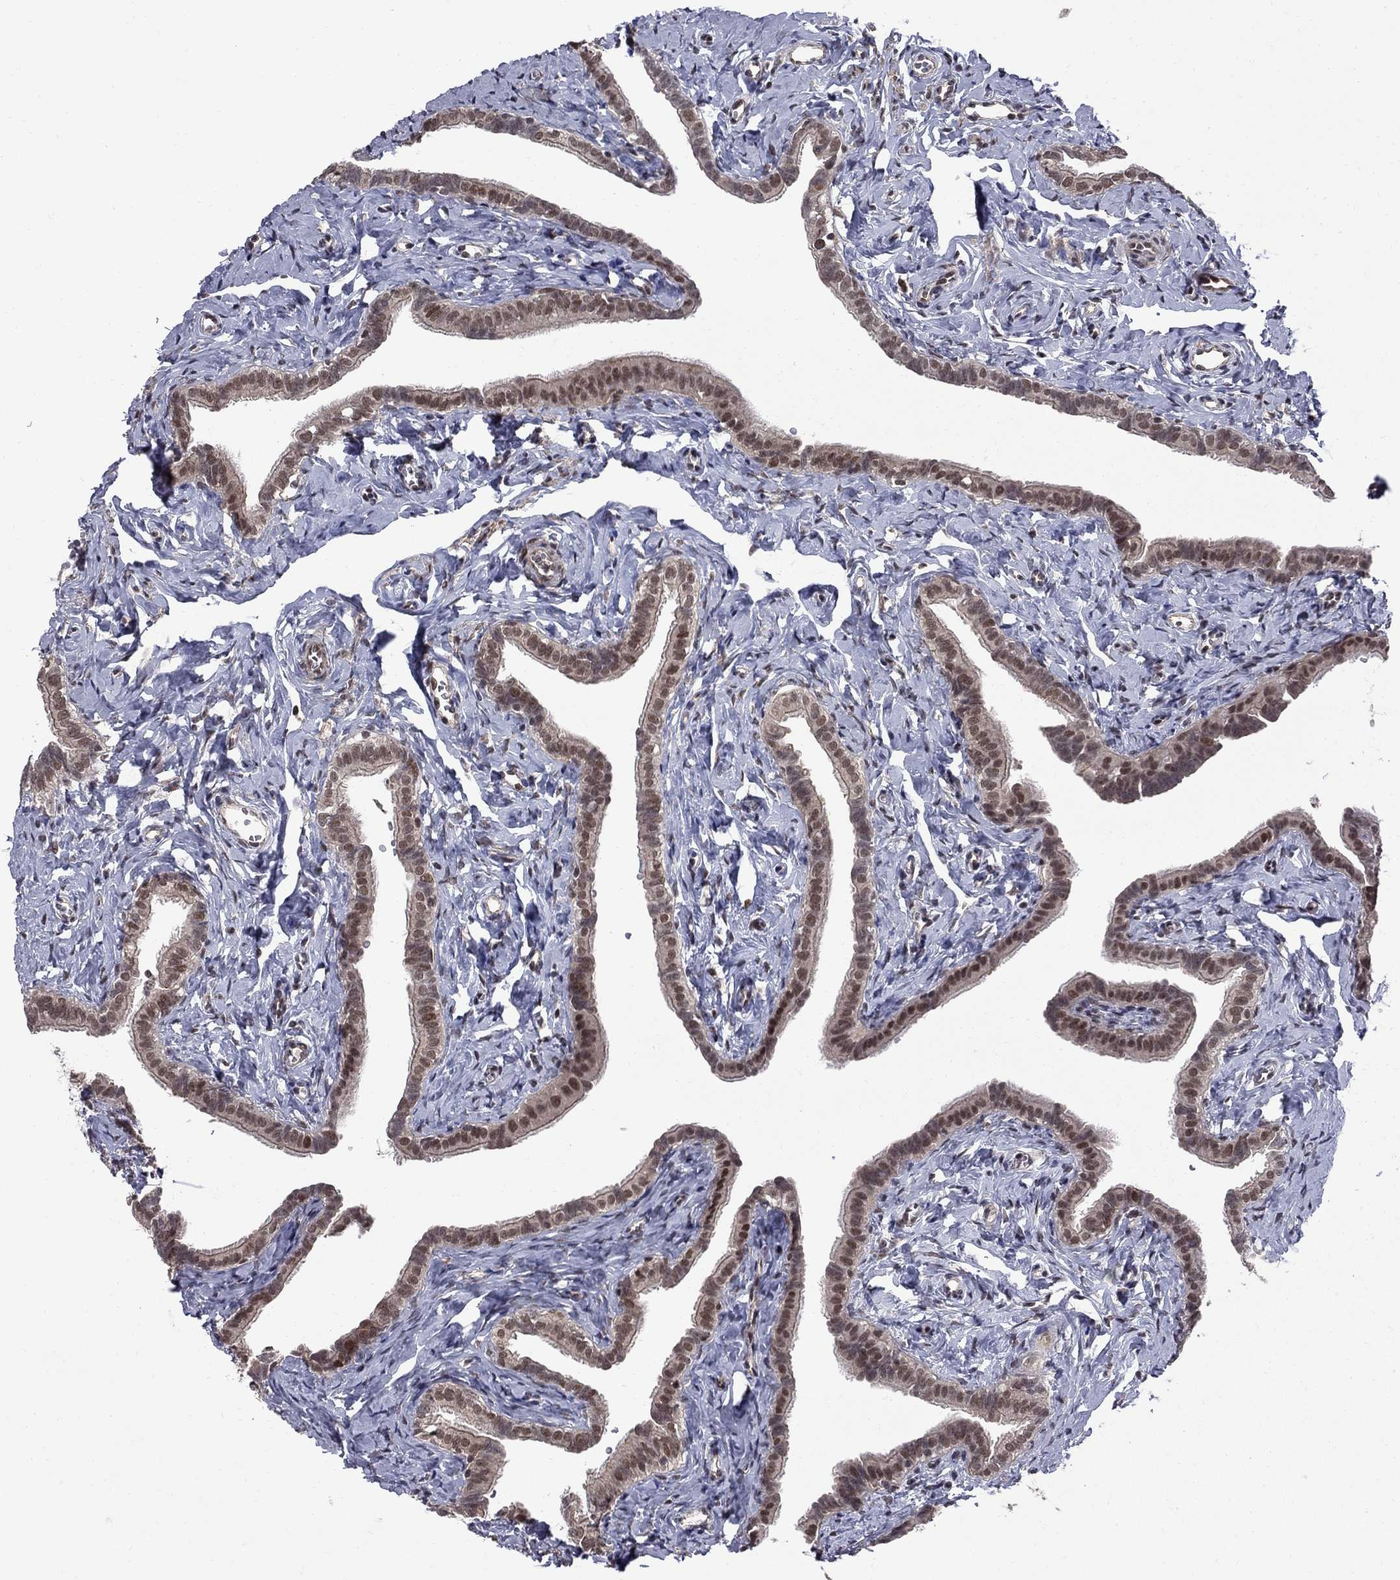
{"staining": {"intensity": "moderate", "quantity": ">75%", "location": "nuclear"}, "tissue": "fallopian tube", "cell_type": "Glandular cells", "image_type": "normal", "snomed": [{"axis": "morphology", "description": "Normal tissue, NOS"}, {"axis": "topography", "description": "Fallopian tube"}], "caption": "Immunohistochemistry of normal human fallopian tube demonstrates medium levels of moderate nuclear expression in approximately >75% of glandular cells. The staining was performed using DAB, with brown indicating positive protein expression. Nuclei are stained blue with hematoxylin.", "gene": "BRF1", "patient": {"sex": "female", "age": 41}}